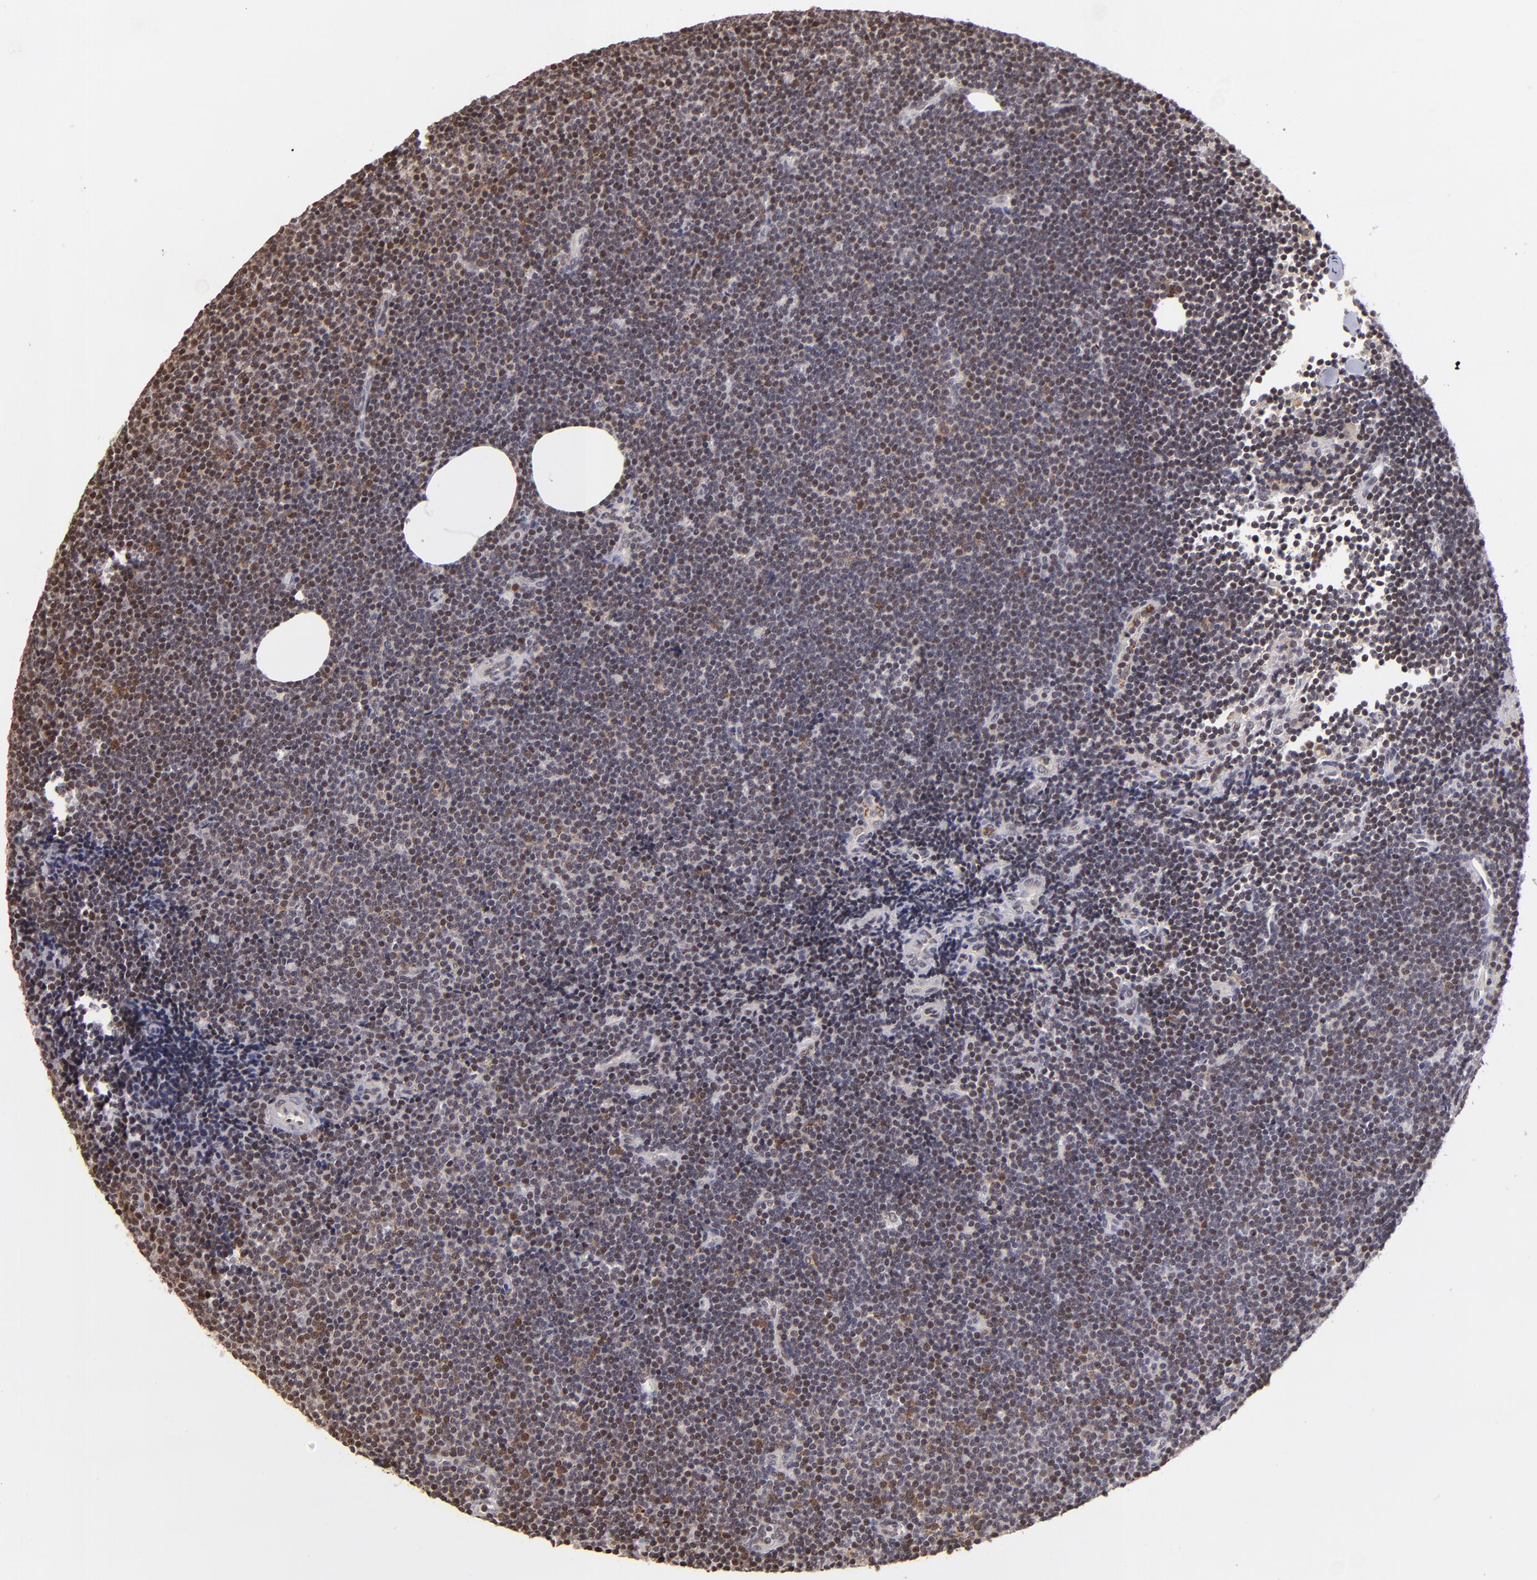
{"staining": {"intensity": "weak", "quantity": "25%-75%", "location": "nuclear"}, "tissue": "lymphoma", "cell_type": "Tumor cells", "image_type": "cancer", "snomed": [{"axis": "morphology", "description": "Malignant lymphoma, non-Hodgkin's type, Low grade"}, {"axis": "topography", "description": "Lymph node"}], "caption": "A photomicrograph showing weak nuclear expression in approximately 25%-75% of tumor cells in malignant lymphoma, non-Hodgkin's type (low-grade), as visualized by brown immunohistochemical staining.", "gene": "RARB", "patient": {"sex": "female", "age": 73}}